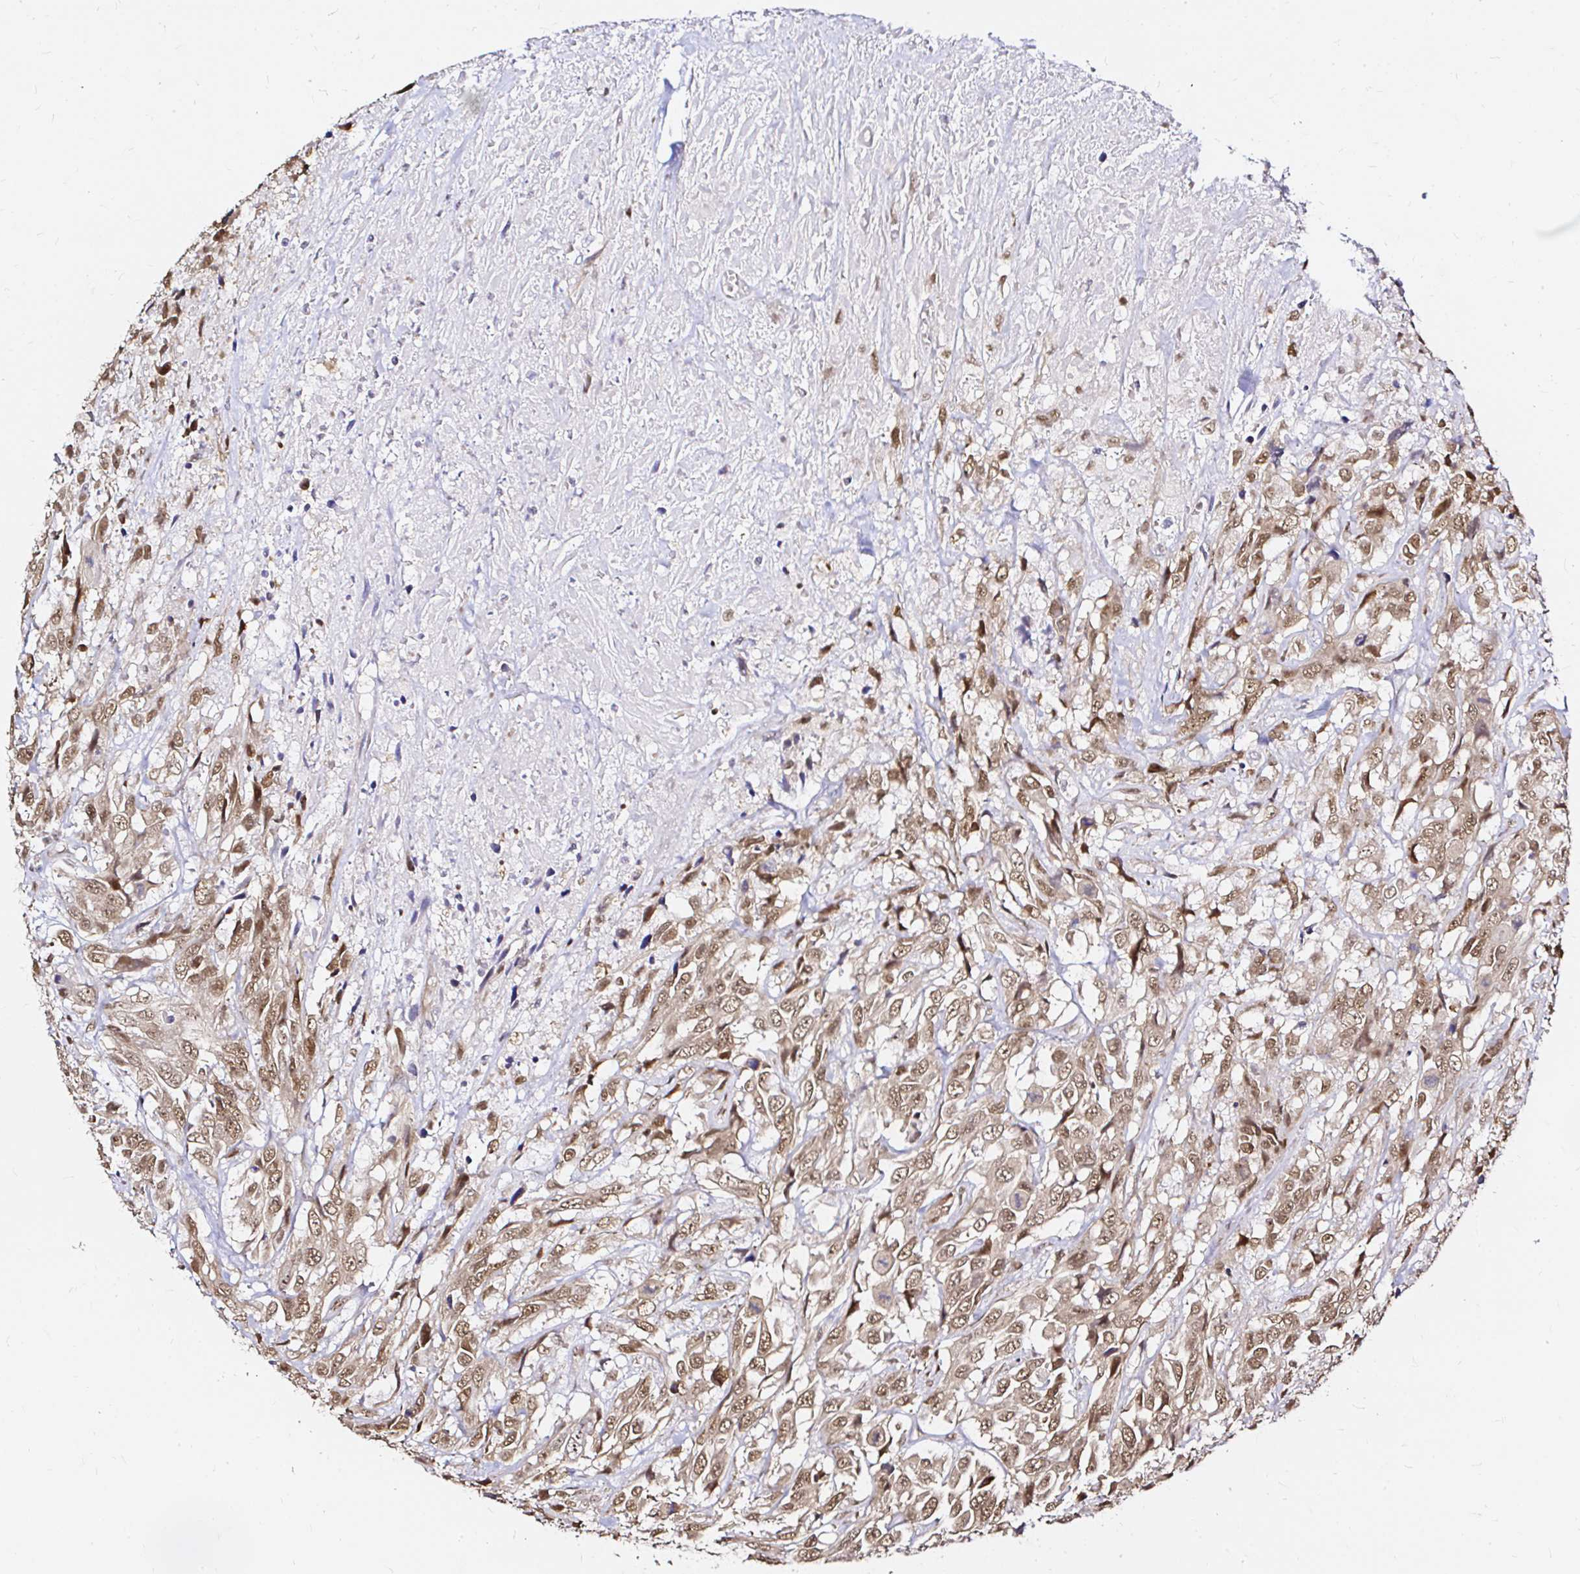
{"staining": {"intensity": "moderate", "quantity": ">75%", "location": "nuclear"}, "tissue": "urothelial cancer", "cell_type": "Tumor cells", "image_type": "cancer", "snomed": [{"axis": "morphology", "description": "Urothelial carcinoma, High grade"}, {"axis": "topography", "description": "Urinary bladder"}], "caption": "Urothelial cancer stained with a brown dye demonstrates moderate nuclear positive staining in approximately >75% of tumor cells.", "gene": "SNRPC", "patient": {"sex": "female", "age": 70}}